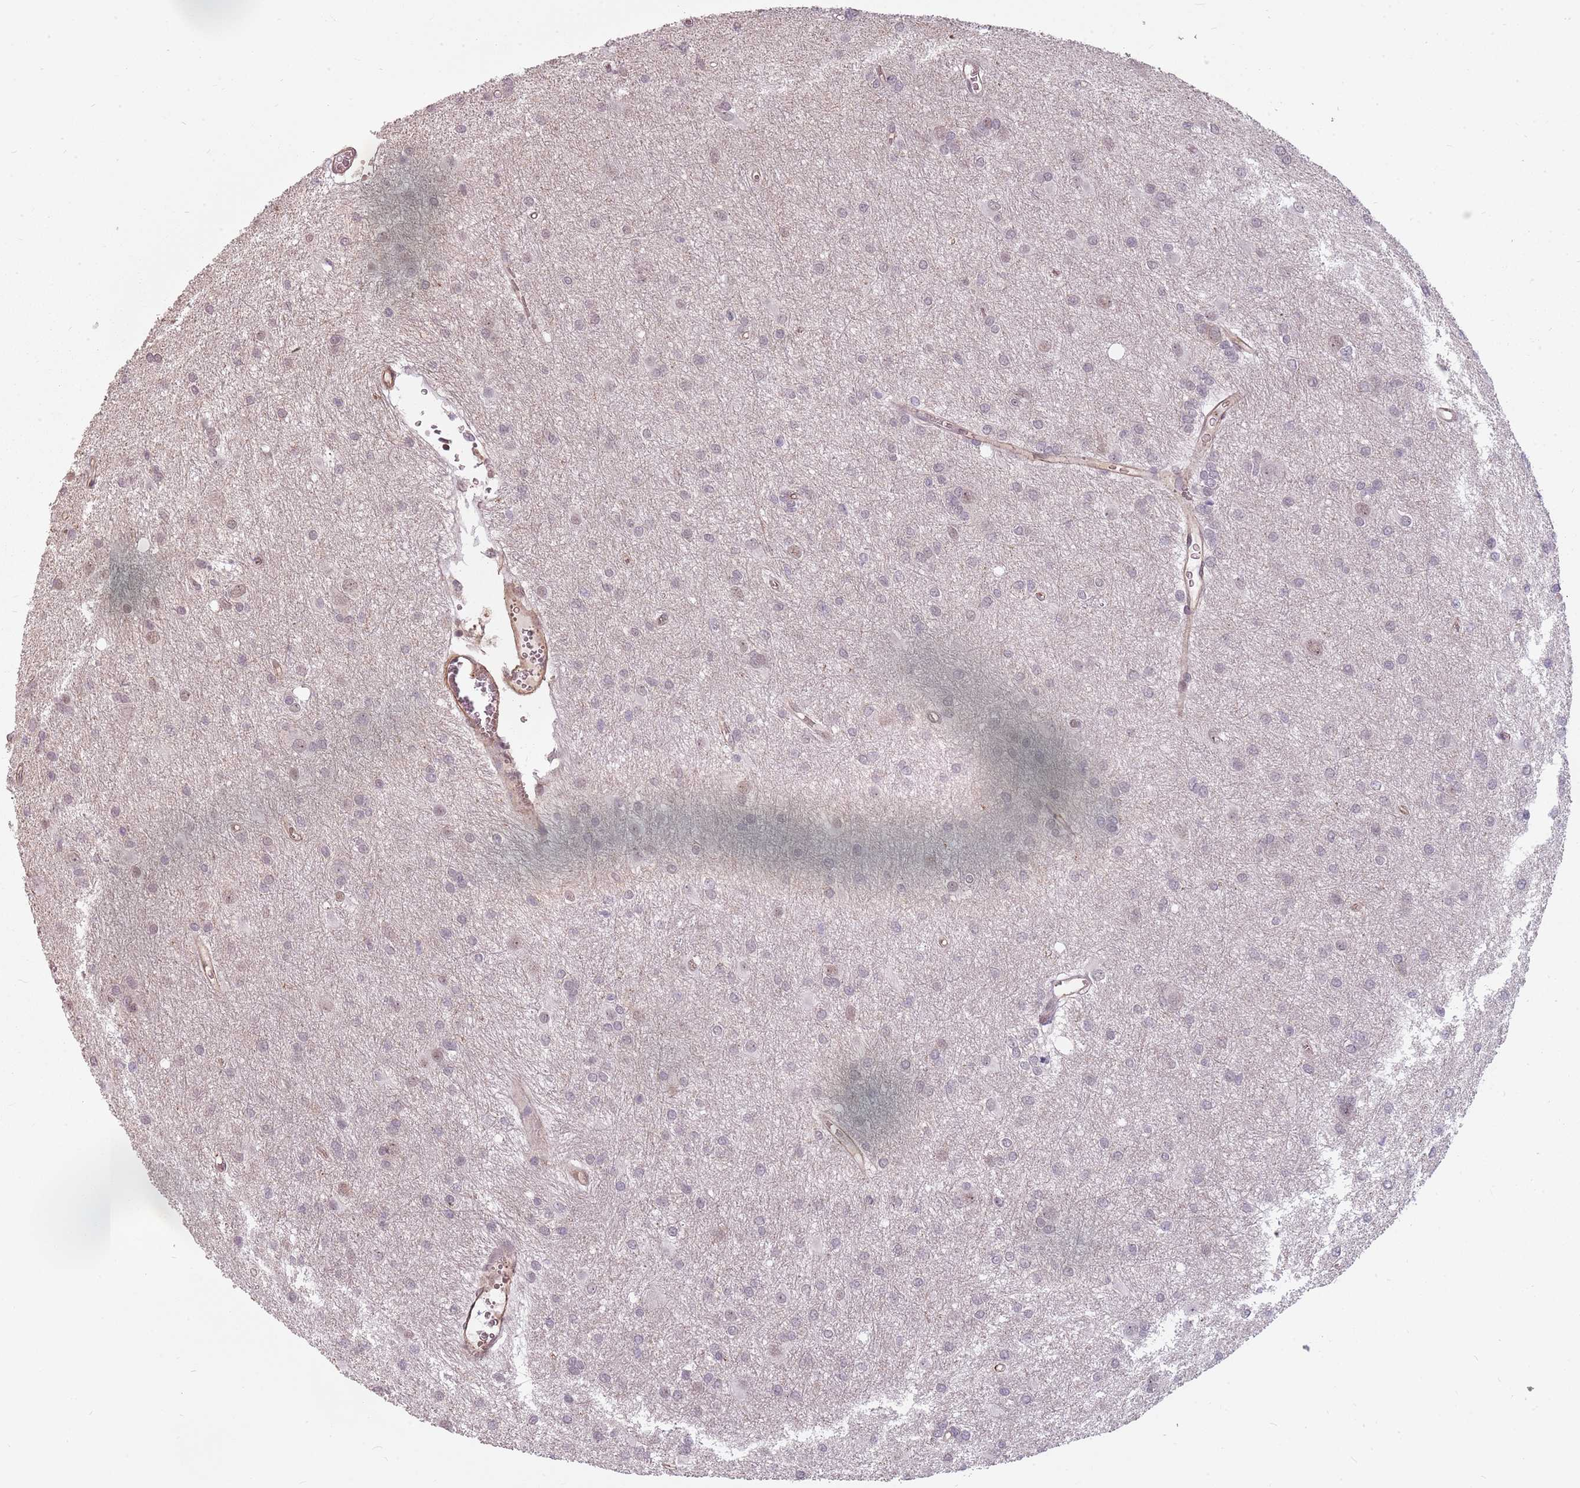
{"staining": {"intensity": "negative", "quantity": "none", "location": "none"}, "tissue": "glioma", "cell_type": "Tumor cells", "image_type": "cancer", "snomed": [{"axis": "morphology", "description": "Glioma, malignant, High grade"}, {"axis": "topography", "description": "Brain"}], "caption": "This histopathology image is of malignant glioma (high-grade) stained with immunohistochemistry (IHC) to label a protein in brown with the nuclei are counter-stained blue. There is no staining in tumor cells.", "gene": "PPP1R14C", "patient": {"sex": "female", "age": 50}}